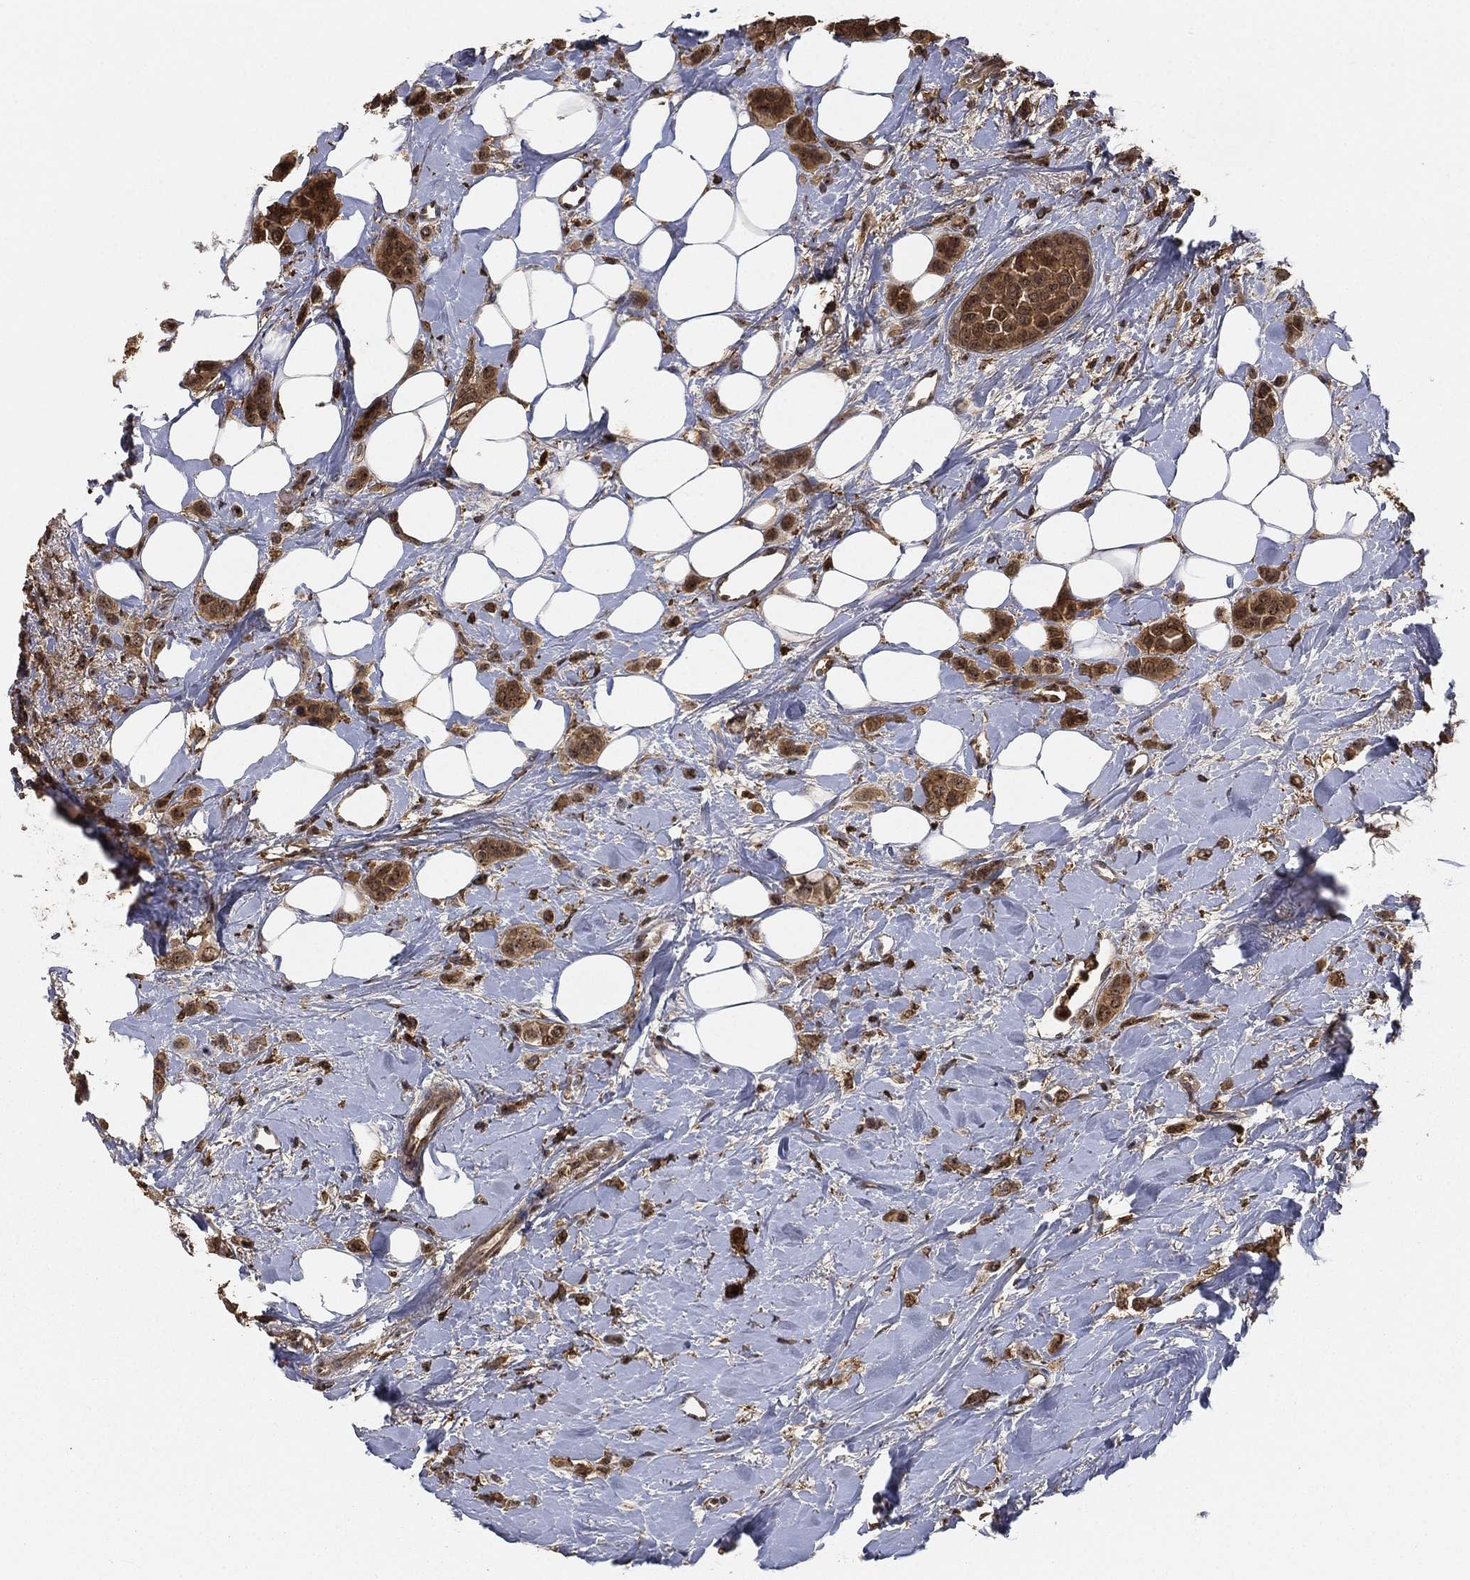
{"staining": {"intensity": "moderate", "quantity": ">75%", "location": "cytoplasmic/membranous,nuclear"}, "tissue": "breast cancer", "cell_type": "Tumor cells", "image_type": "cancer", "snomed": [{"axis": "morphology", "description": "Lobular carcinoma"}, {"axis": "topography", "description": "Breast"}], "caption": "Immunohistochemical staining of human lobular carcinoma (breast) reveals medium levels of moderate cytoplasmic/membranous and nuclear staining in about >75% of tumor cells.", "gene": "CRYL1", "patient": {"sex": "female", "age": 66}}